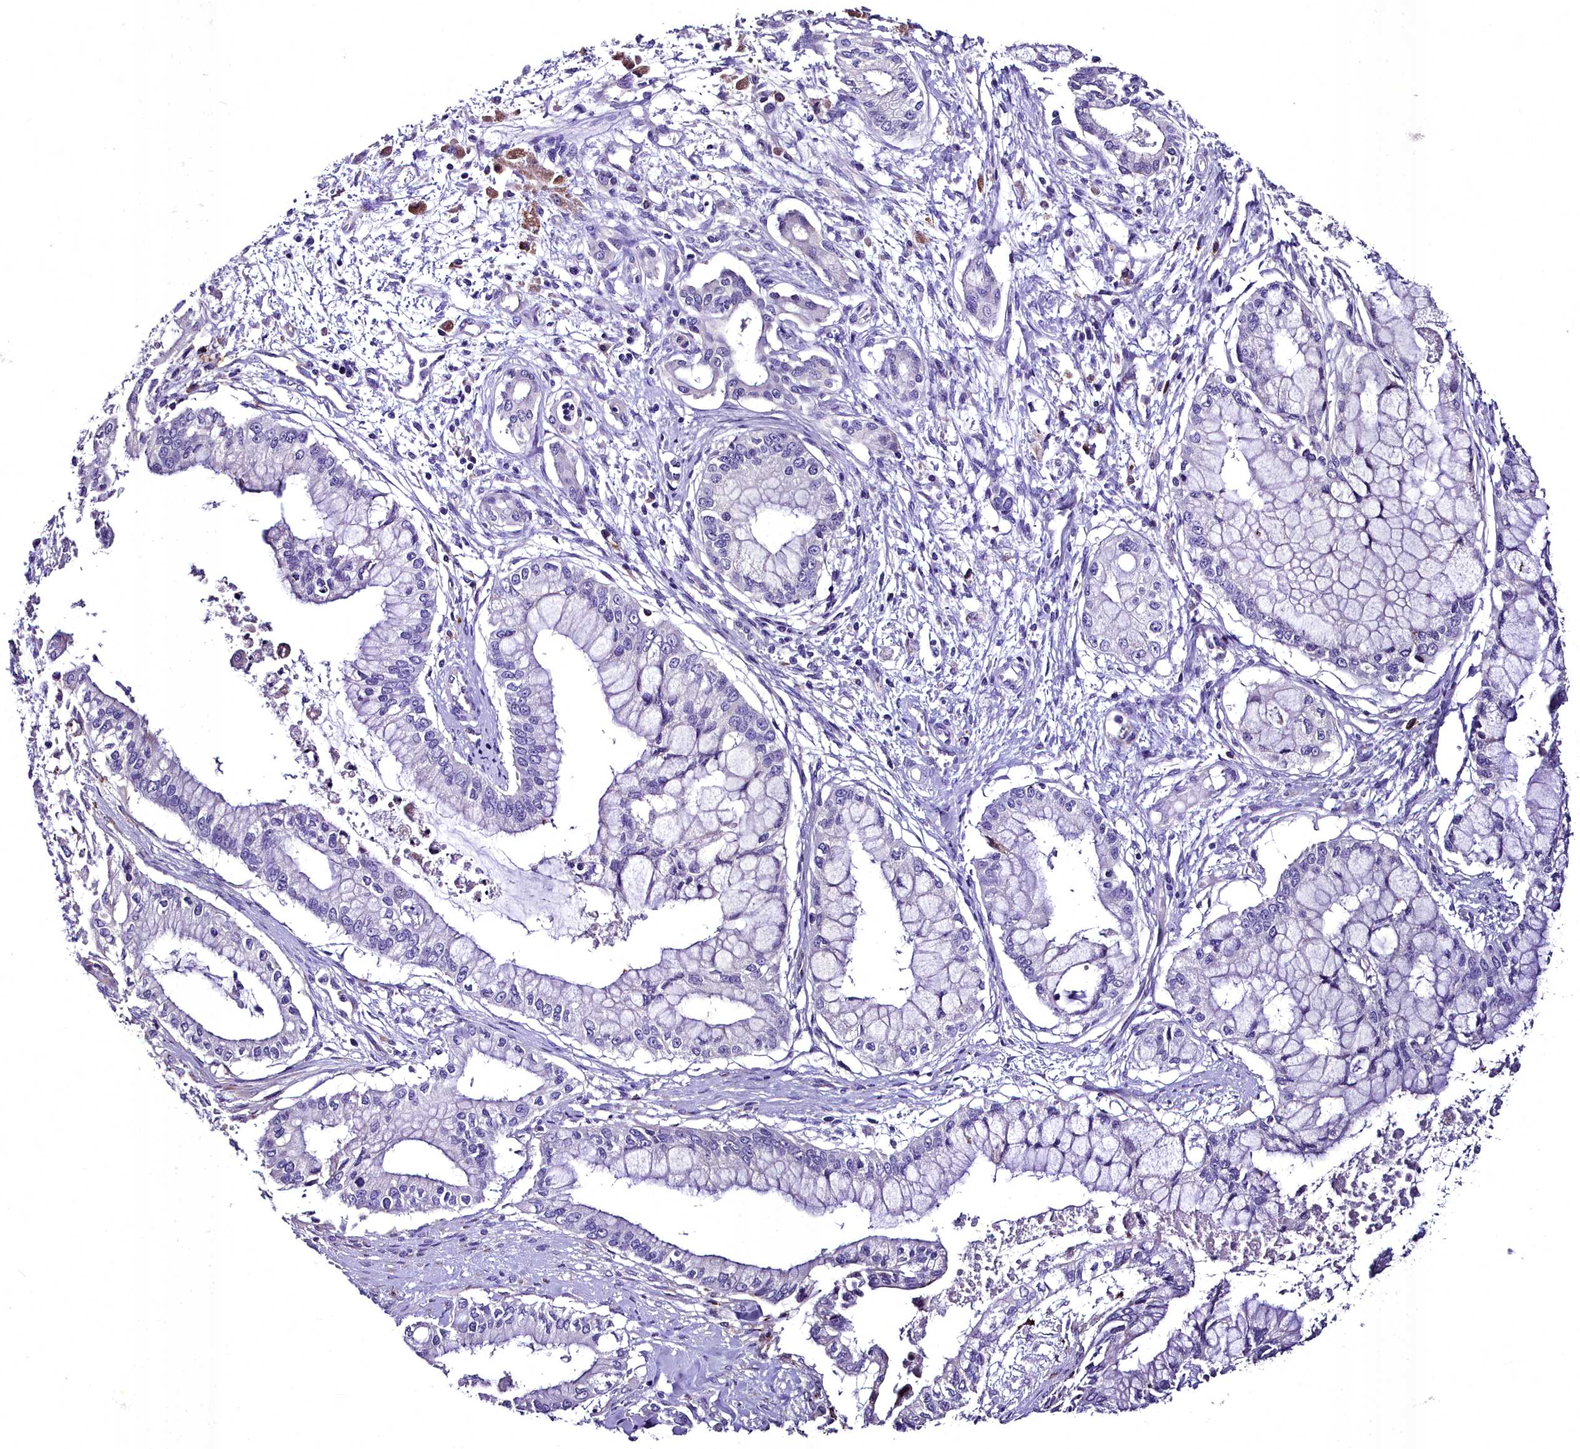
{"staining": {"intensity": "negative", "quantity": "none", "location": "none"}, "tissue": "pancreatic cancer", "cell_type": "Tumor cells", "image_type": "cancer", "snomed": [{"axis": "morphology", "description": "Adenocarcinoma, NOS"}, {"axis": "topography", "description": "Pancreas"}], "caption": "Micrograph shows no protein positivity in tumor cells of pancreatic adenocarcinoma tissue. (Brightfield microscopy of DAB immunohistochemistry (IHC) at high magnification).", "gene": "MS4A18", "patient": {"sex": "male", "age": 46}}